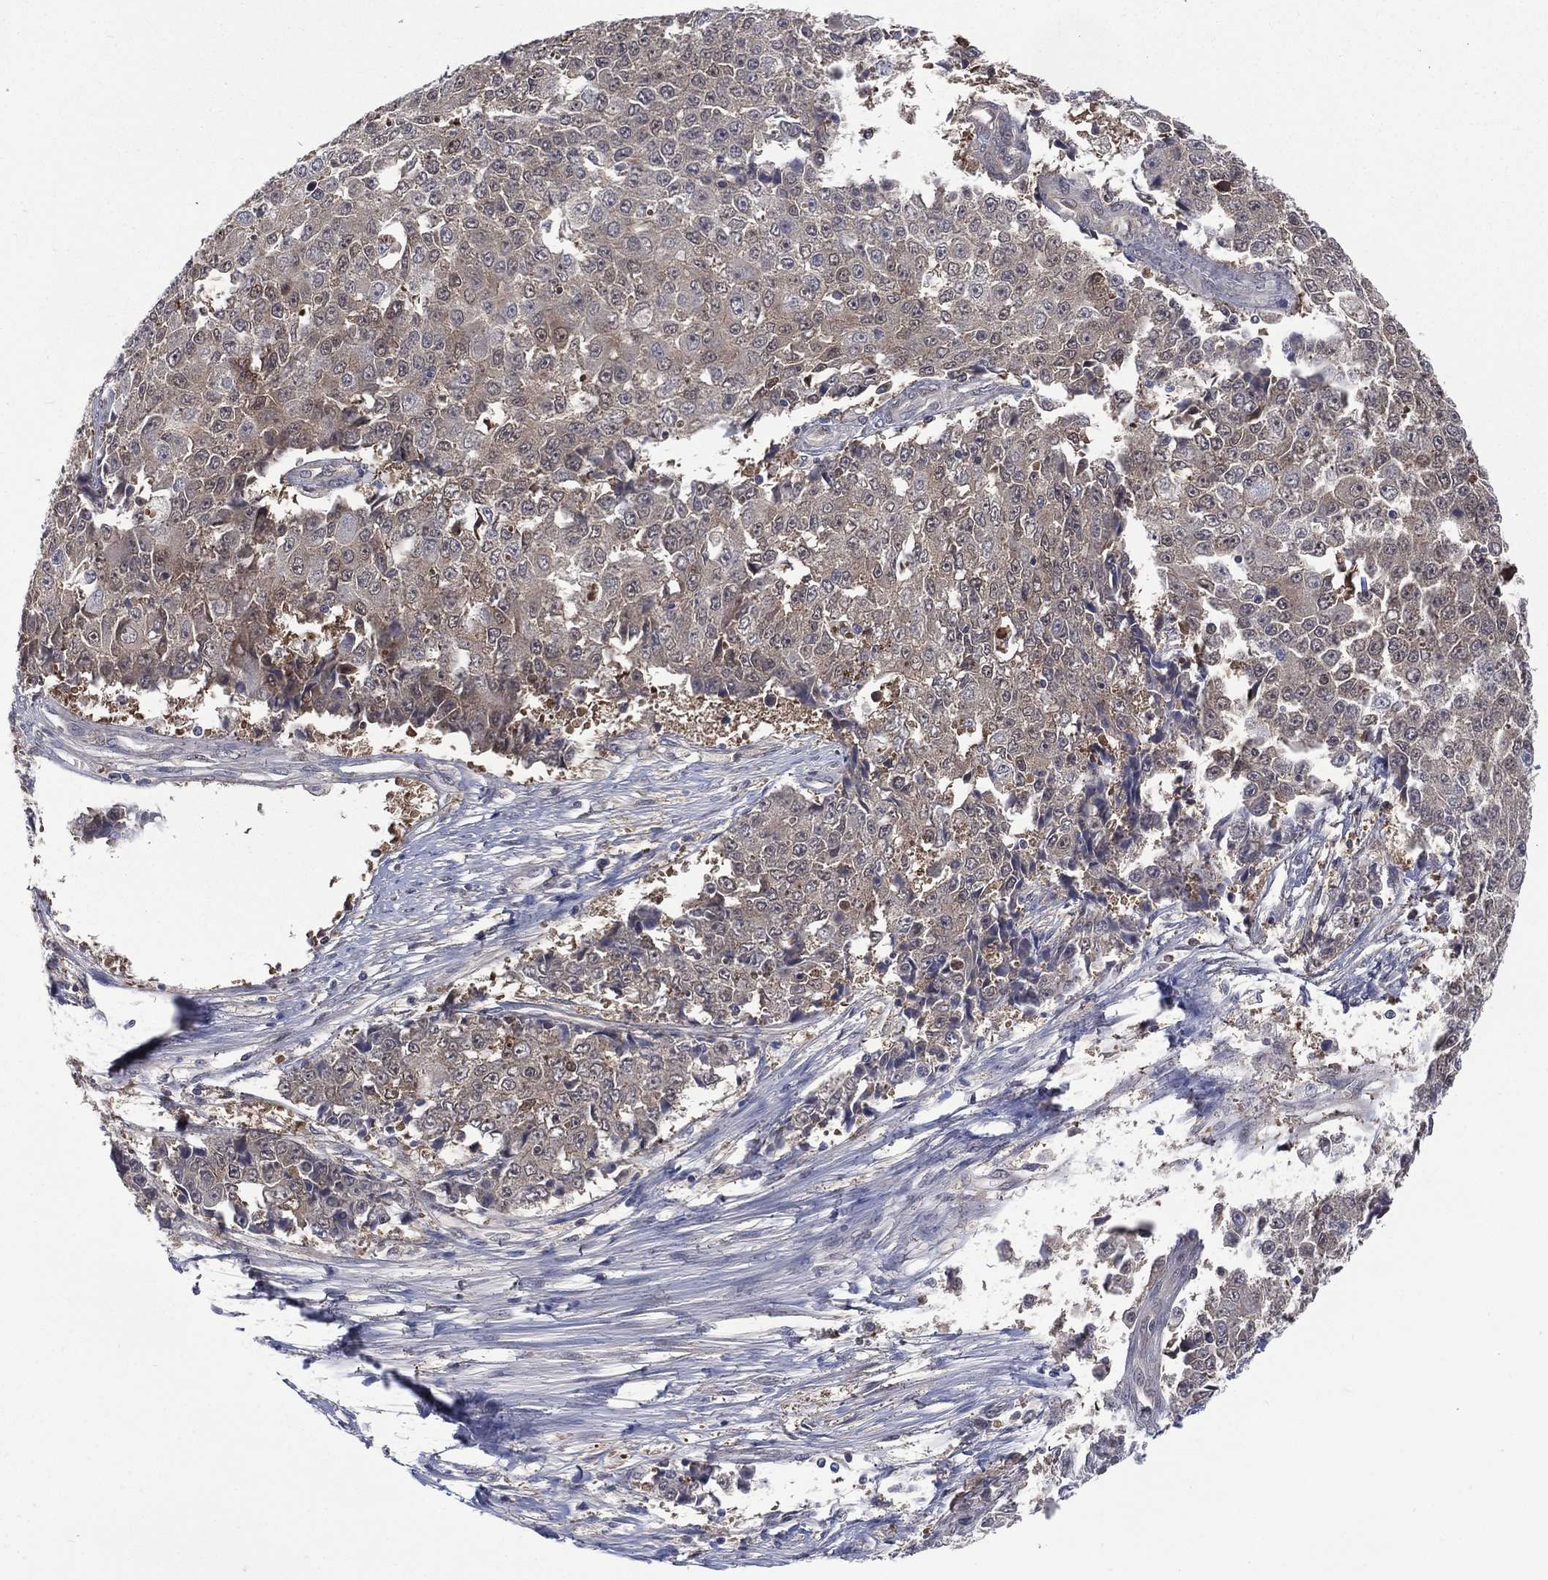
{"staining": {"intensity": "negative", "quantity": "none", "location": "none"}, "tissue": "ovarian cancer", "cell_type": "Tumor cells", "image_type": "cancer", "snomed": [{"axis": "morphology", "description": "Carcinoma, endometroid"}, {"axis": "topography", "description": "Ovary"}], "caption": "Immunohistochemical staining of ovarian cancer shows no significant positivity in tumor cells.", "gene": "MTAP", "patient": {"sex": "female", "age": 42}}